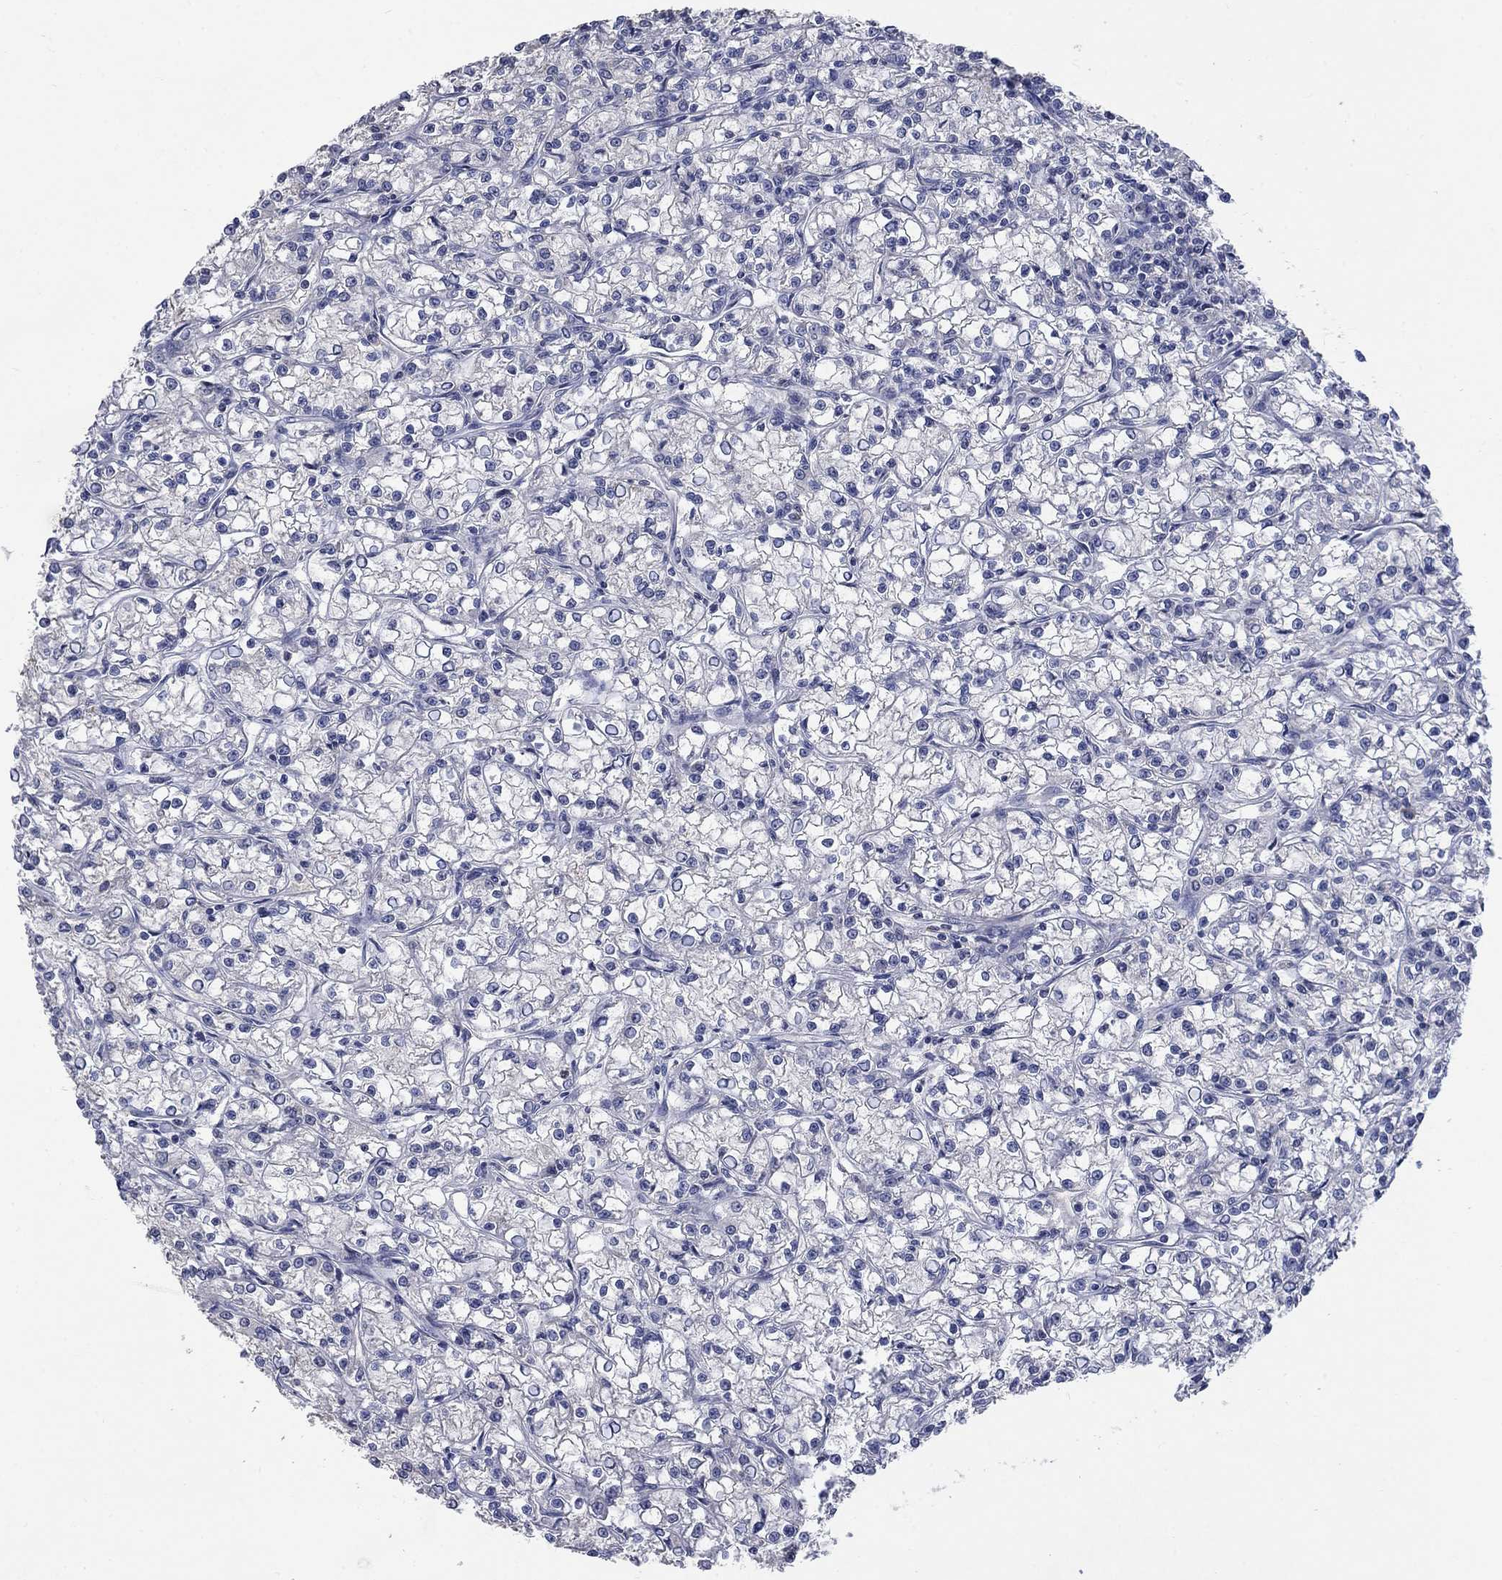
{"staining": {"intensity": "negative", "quantity": "none", "location": "none"}, "tissue": "renal cancer", "cell_type": "Tumor cells", "image_type": "cancer", "snomed": [{"axis": "morphology", "description": "Adenocarcinoma, NOS"}, {"axis": "topography", "description": "Kidney"}], "caption": "High magnification brightfield microscopy of renal adenocarcinoma stained with DAB (3,3'-diaminobenzidine) (brown) and counterstained with hematoxylin (blue): tumor cells show no significant positivity. The staining was performed using DAB to visualize the protein expression in brown, while the nuclei were stained in blue with hematoxylin (Magnification: 20x).", "gene": "ZBTB18", "patient": {"sex": "female", "age": 59}}